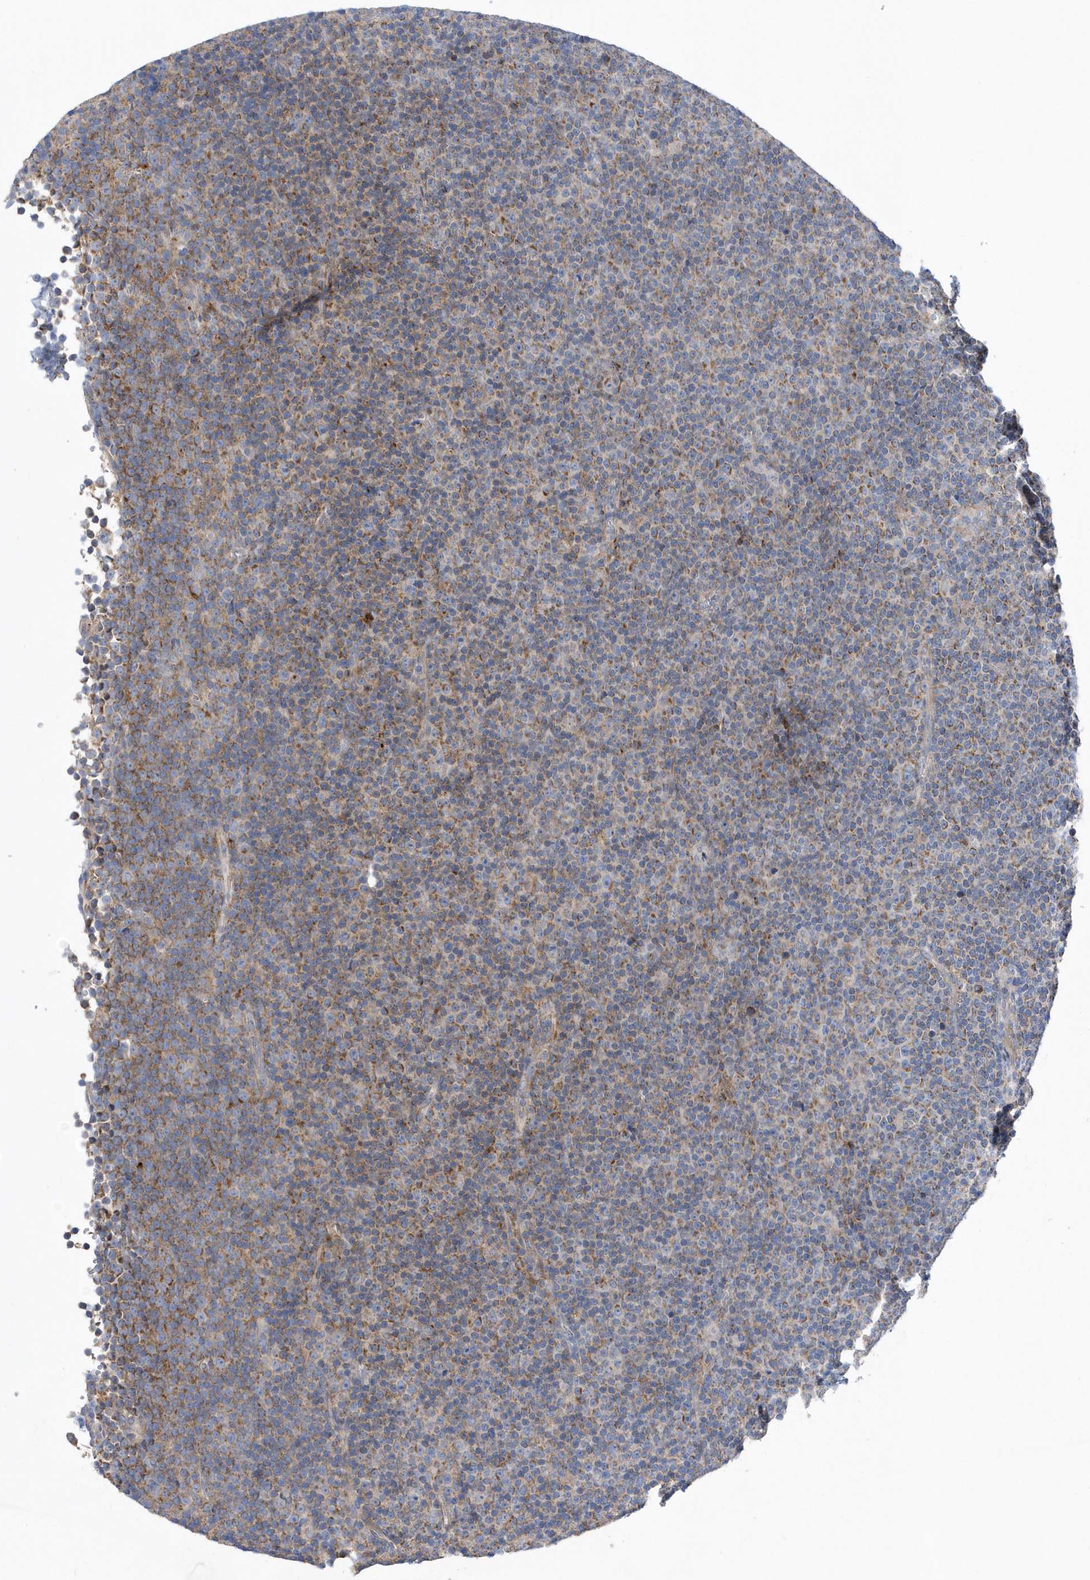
{"staining": {"intensity": "moderate", "quantity": "25%-75%", "location": "cytoplasmic/membranous"}, "tissue": "lymphoma", "cell_type": "Tumor cells", "image_type": "cancer", "snomed": [{"axis": "morphology", "description": "Malignant lymphoma, non-Hodgkin's type, Low grade"}, {"axis": "topography", "description": "Lymph node"}], "caption": "DAB immunohistochemical staining of malignant lymphoma, non-Hodgkin's type (low-grade) demonstrates moderate cytoplasmic/membranous protein positivity in about 25%-75% of tumor cells.", "gene": "LONRF2", "patient": {"sex": "female", "age": 67}}